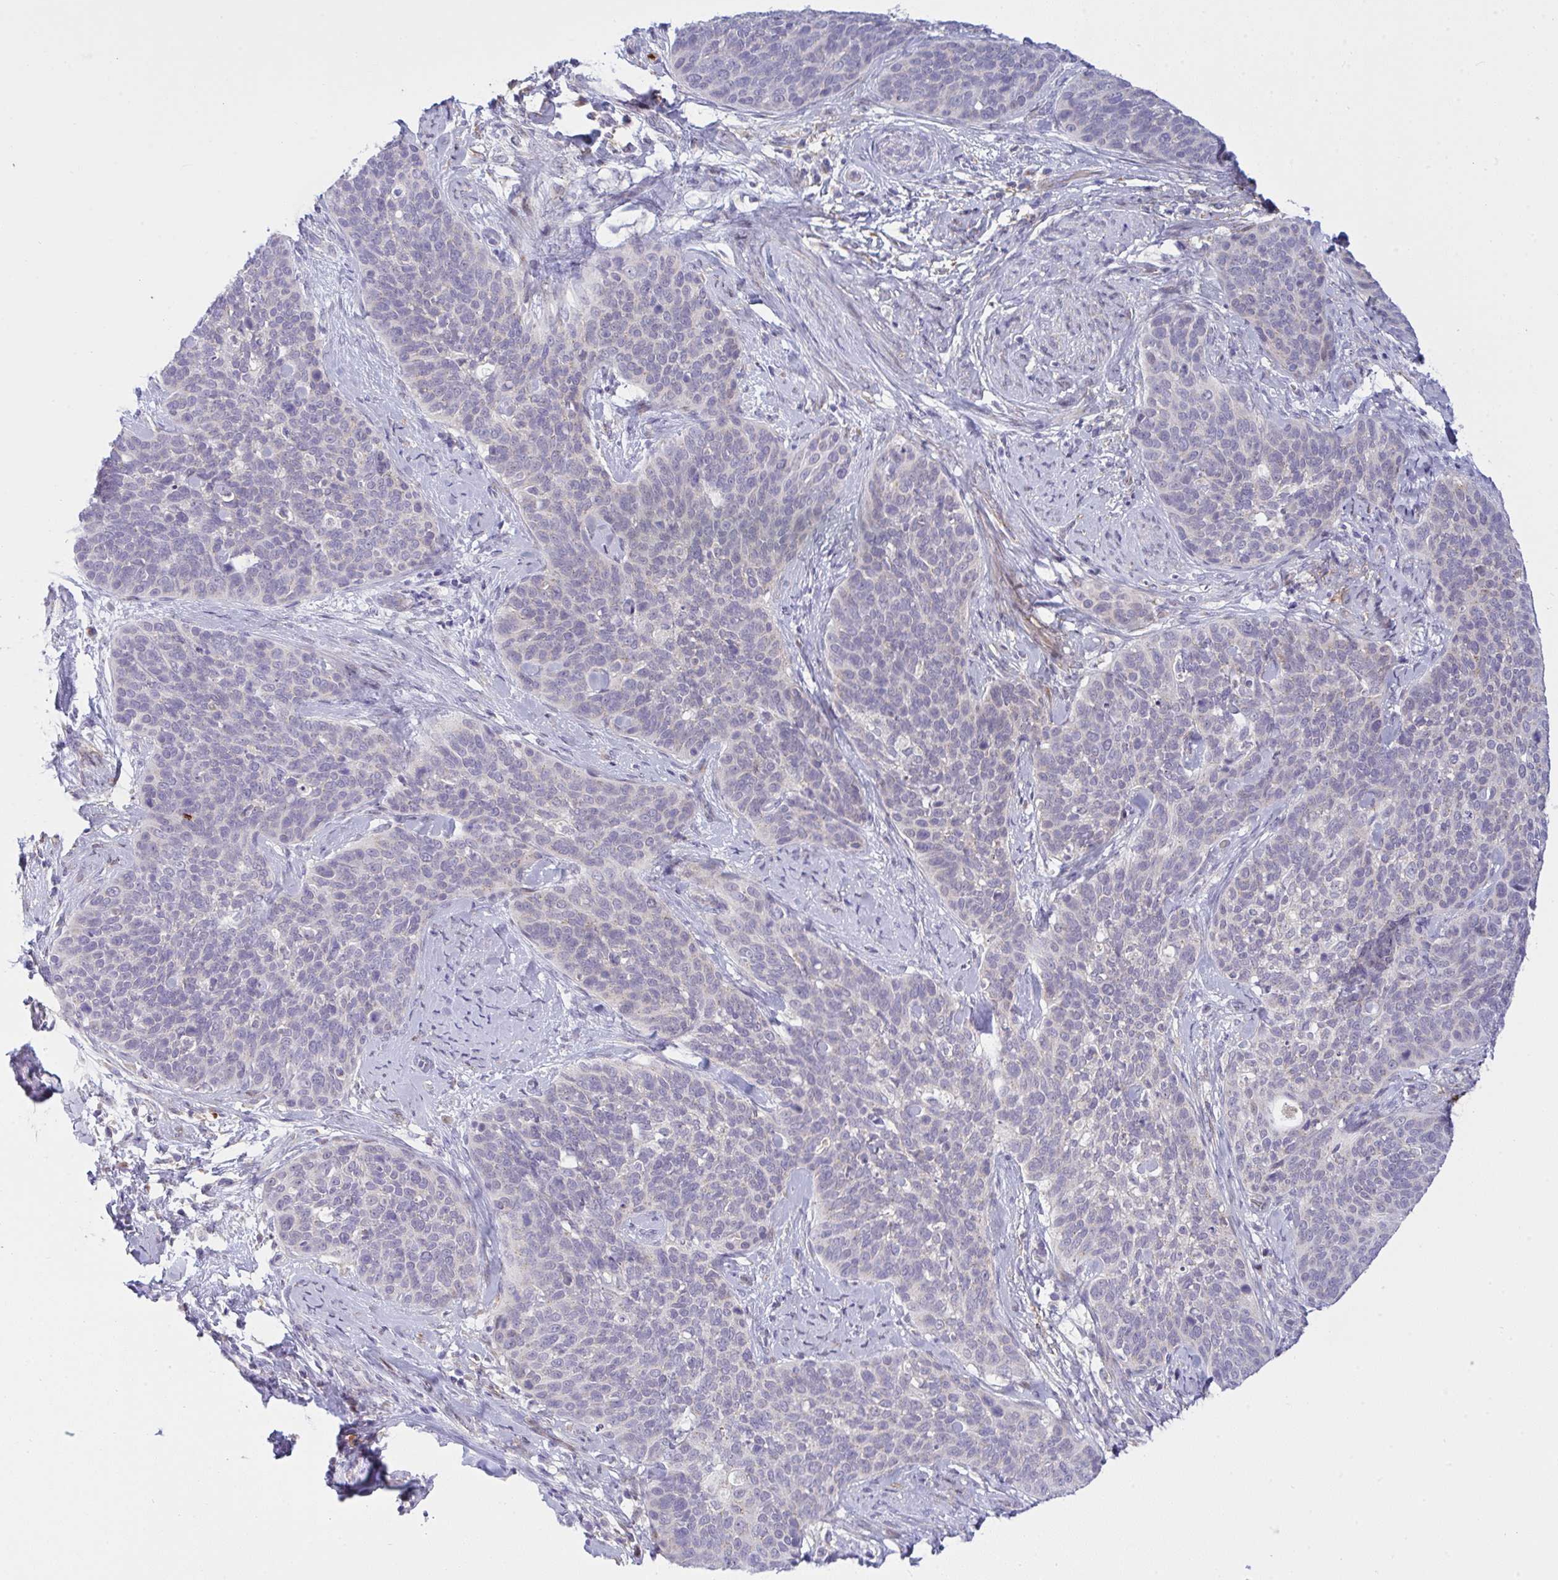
{"staining": {"intensity": "negative", "quantity": "none", "location": "none"}, "tissue": "cervical cancer", "cell_type": "Tumor cells", "image_type": "cancer", "snomed": [{"axis": "morphology", "description": "Squamous cell carcinoma, NOS"}, {"axis": "topography", "description": "Cervix"}], "caption": "DAB immunohistochemical staining of cervical squamous cell carcinoma shows no significant expression in tumor cells.", "gene": "ZNF554", "patient": {"sex": "female", "age": 69}}